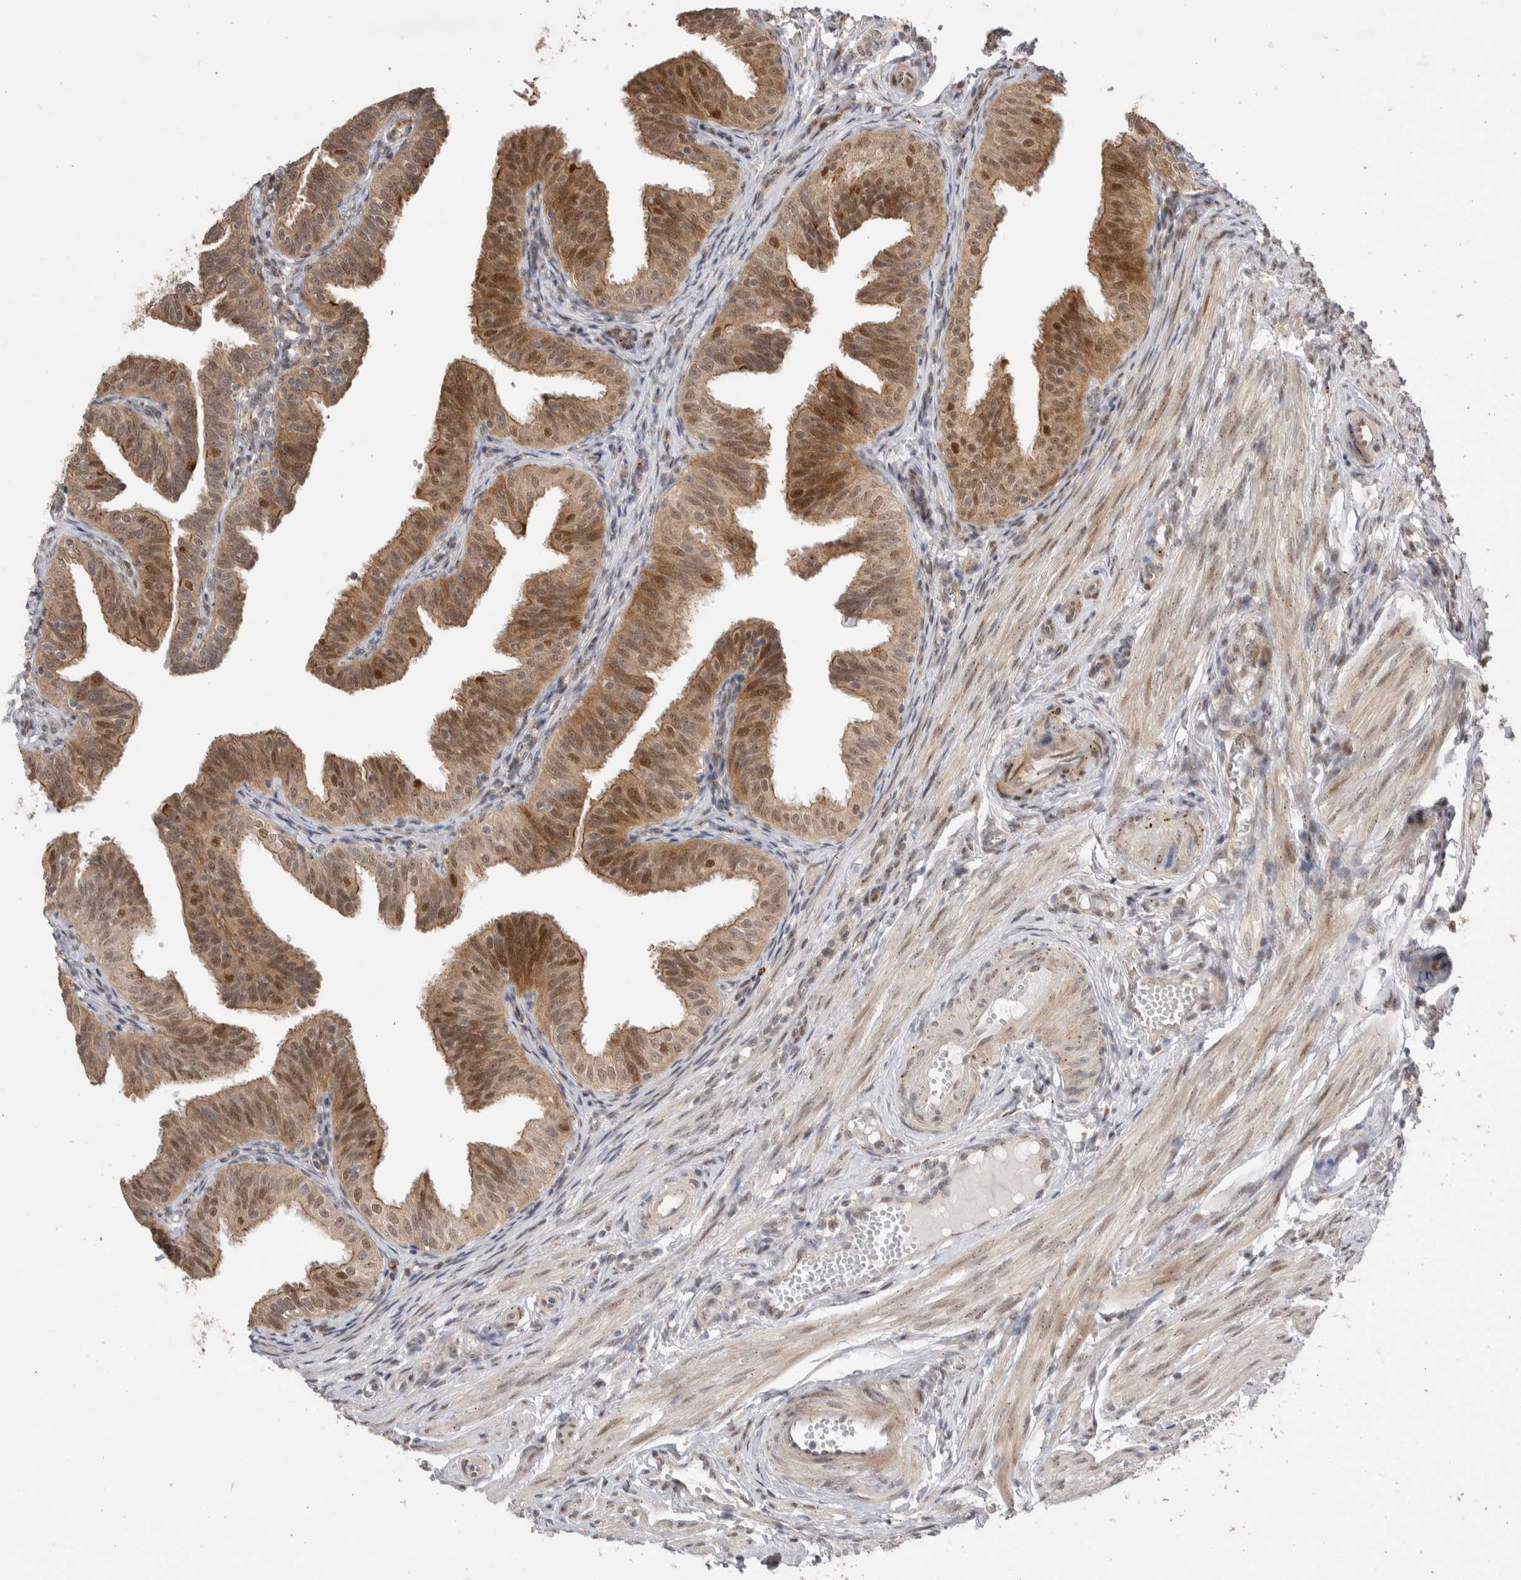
{"staining": {"intensity": "moderate", "quantity": ">75%", "location": "cytoplasmic/membranous,nuclear"}, "tissue": "fallopian tube", "cell_type": "Glandular cells", "image_type": "normal", "snomed": [{"axis": "morphology", "description": "Normal tissue, NOS"}, {"axis": "topography", "description": "Fallopian tube"}], "caption": "A high-resolution photomicrograph shows immunohistochemistry staining of benign fallopian tube, which exhibits moderate cytoplasmic/membranous,nuclear expression in approximately >75% of glandular cells. The staining was performed using DAB (3,3'-diaminobenzidine), with brown indicating positive protein expression. Nuclei are stained blue with hematoxylin.", "gene": "SLC29A1", "patient": {"sex": "female", "age": 35}}